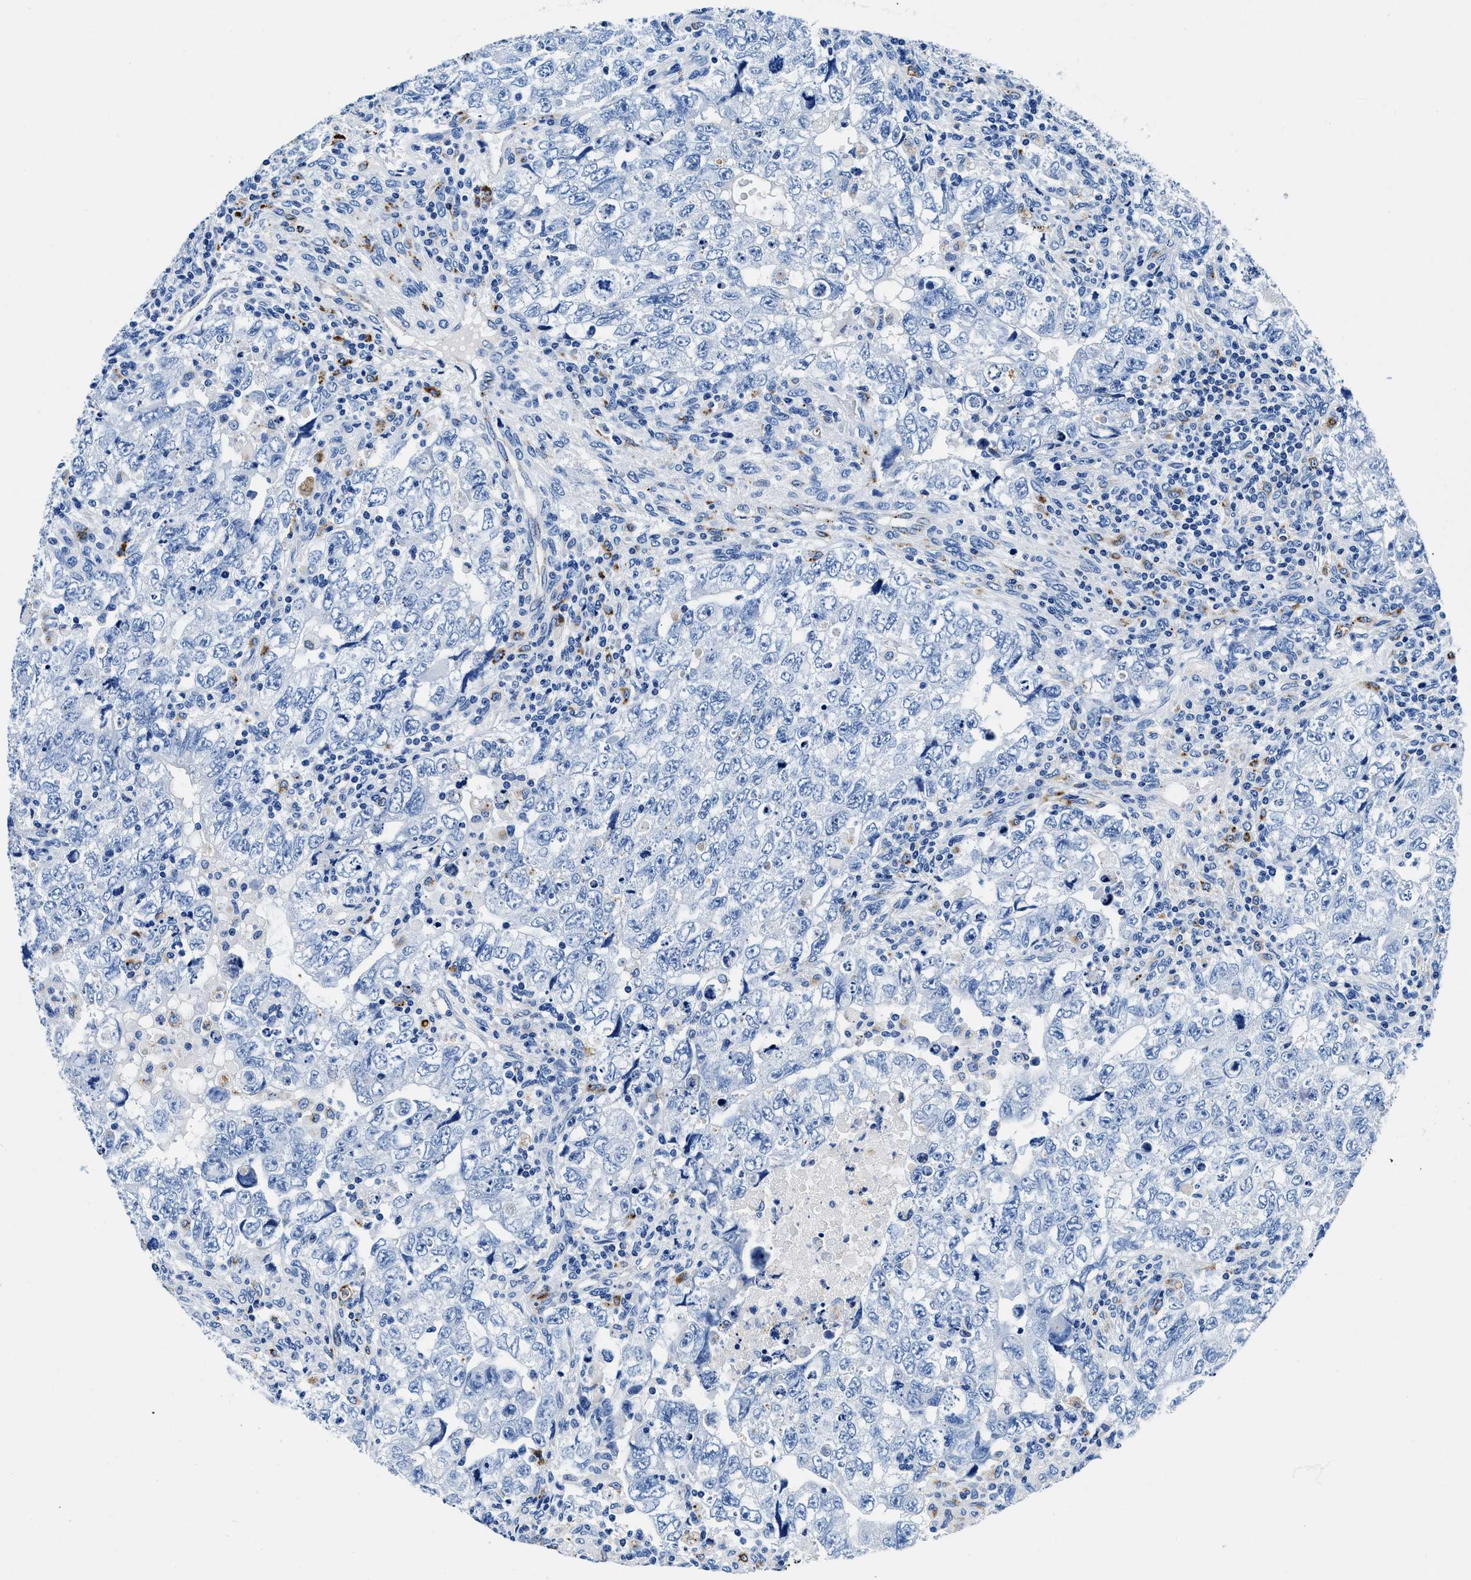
{"staining": {"intensity": "negative", "quantity": "none", "location": "none"}, "tissue": "testis cancer", "cell_type": "Tumor cells", "image_type": "cancer", "snomed": [{"axis": "morphology", "description": "Seminoma, NOS"}, {"axis": "topography", "description": "Testis"}], "caption": "DAB immunohistochemical staining of testis cancer (seminoma) exhibits no significant positivity in tumor cells. (DAB (3,3'-diaminobenzidine) IHC visualized using brightfield microscopy, high magnification).", "gene": "OR14K1", "patient": {"sex": "male", "age": 22}}